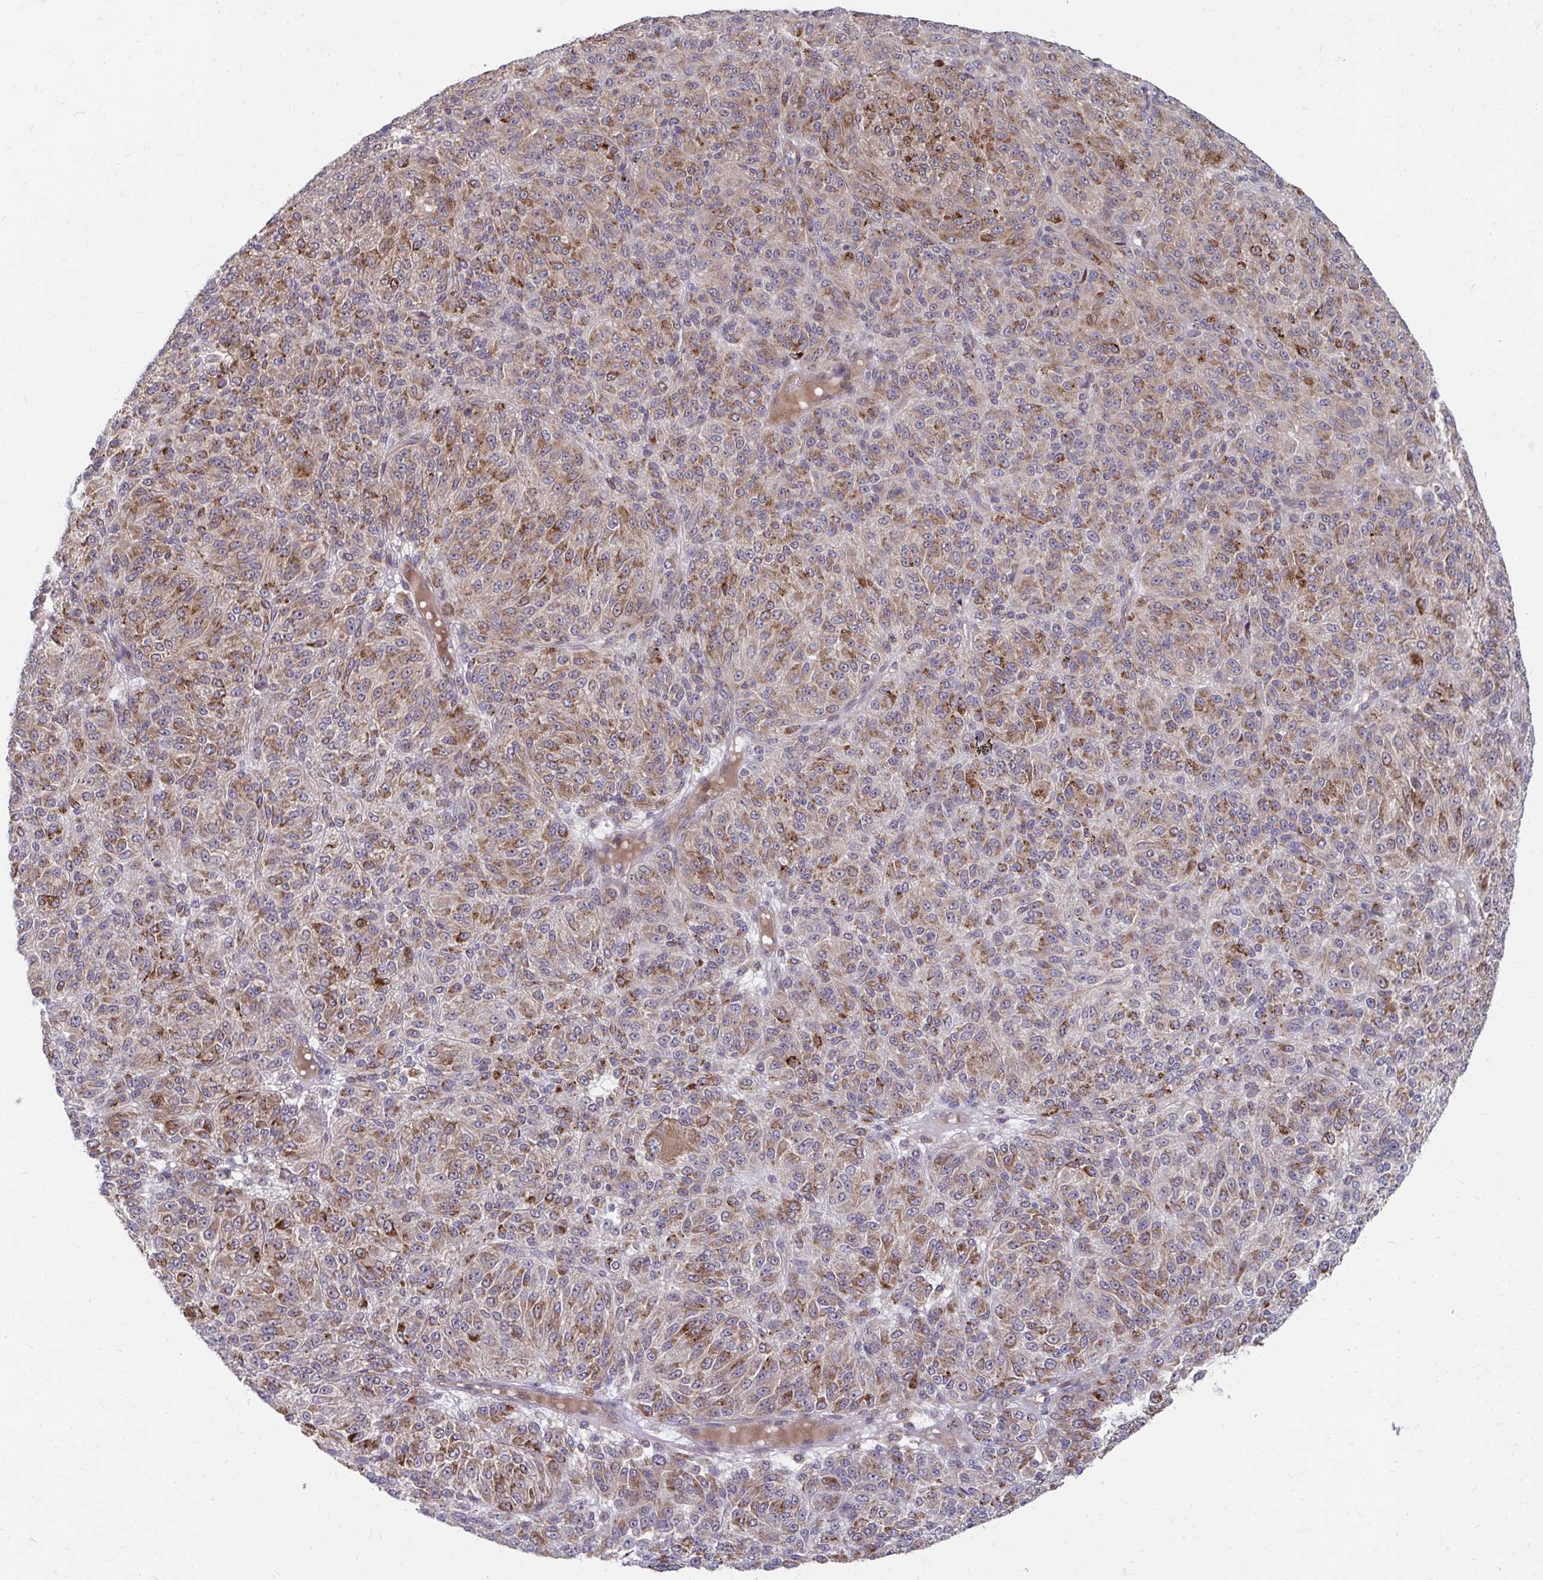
{"staining": {"intensity": "moderate", "quantity": ">75%", "location": "cytoplasmic/membranous"}, "tissue": "melanoma", "cell_type": "Tumor cells", "image_type": "cancer", "snomed": [{"axis": "morphology", "description": "Malignant melanoma, Metastatic site"}, {"axis": "topography", "description": "Brain"}], "caption": "Tumor cells show medium levels of moderate cytoplasmic/membranous expression in approximately >75% of cells in human melanoma. The protein of interest is stained brown, and the nuclei are stained in blue (DAB (3,3'-diaminobenzidine) IHC with brightfield microscopy, high magnification).", "gene": "ITPR2", "patient": {"sex": "female", "age": 56}}